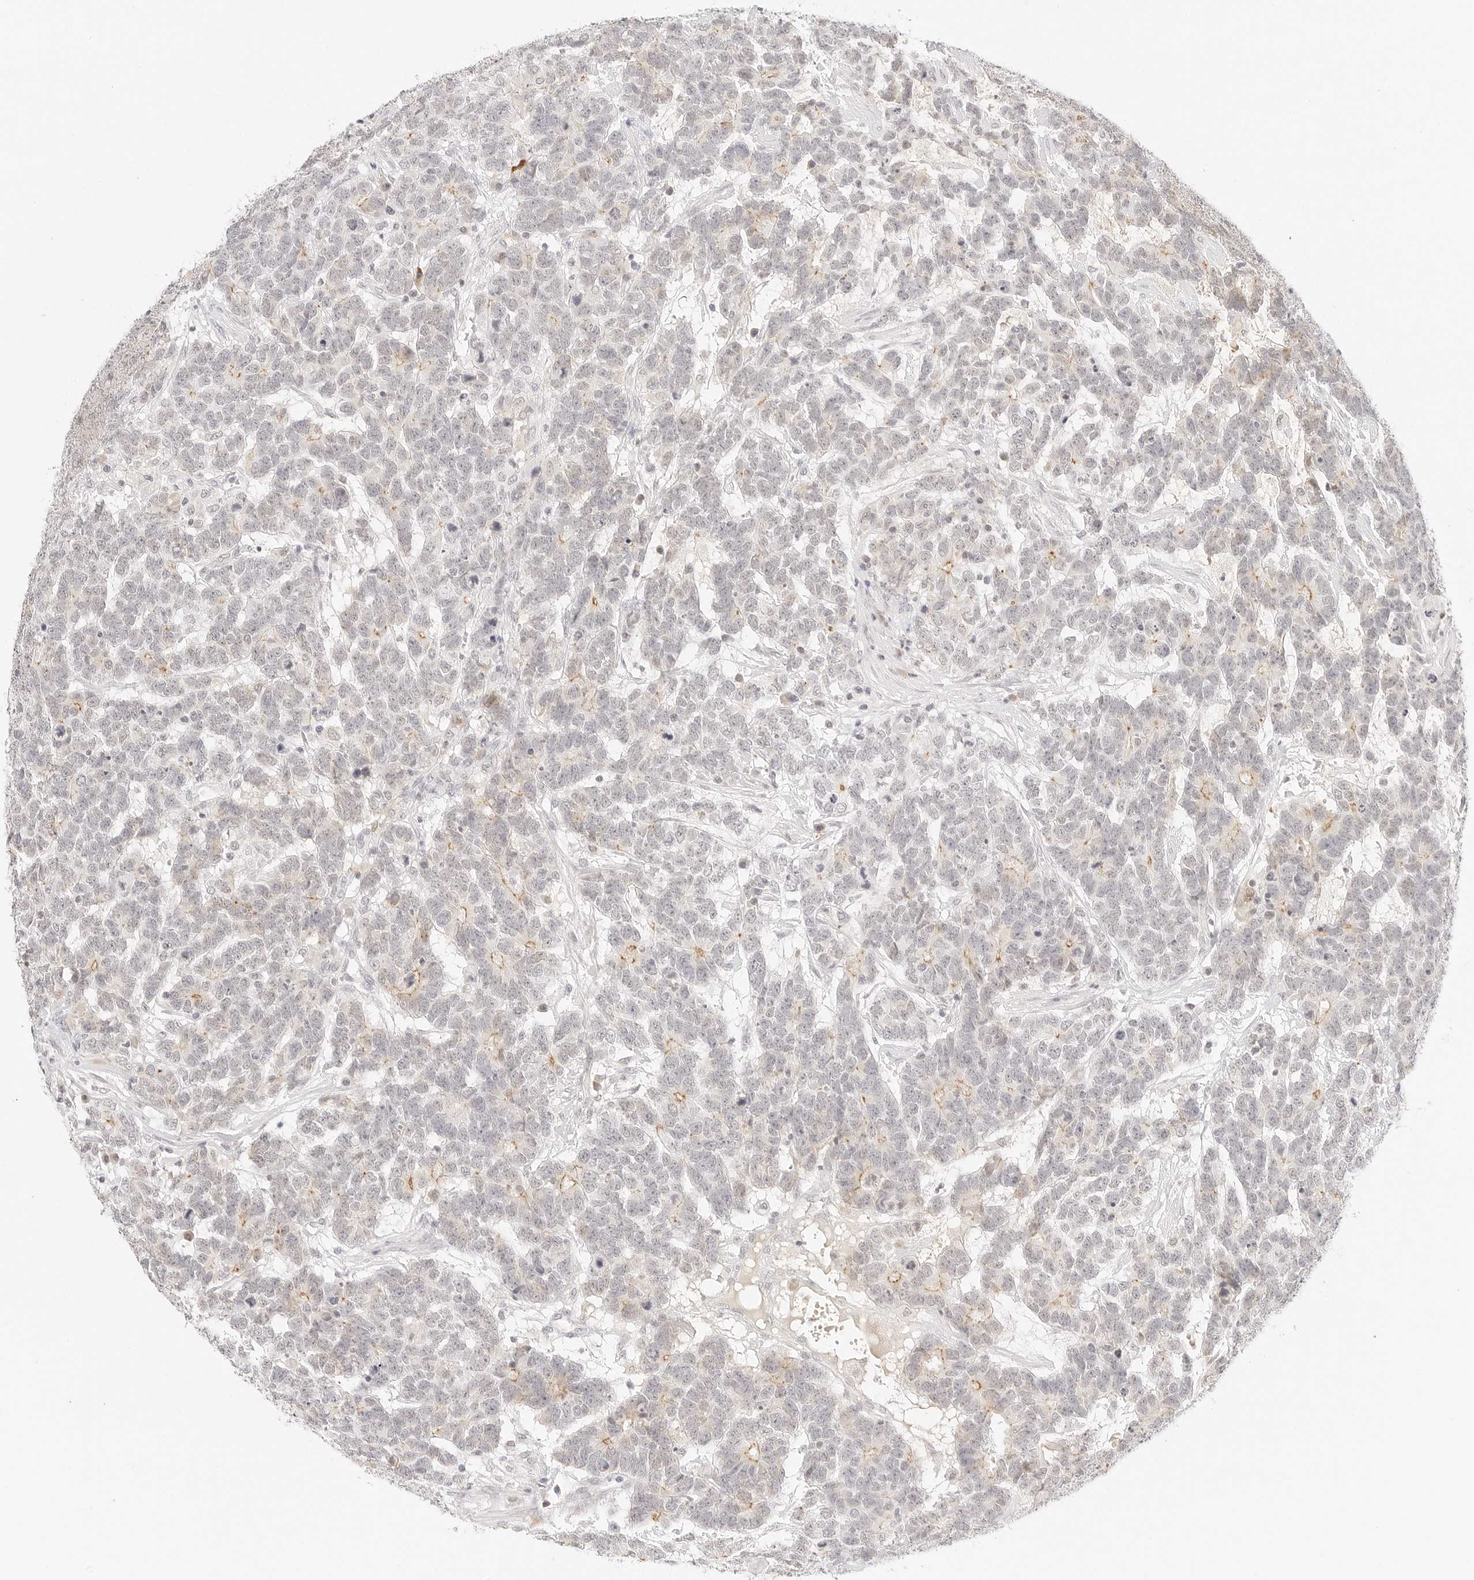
{"staining": {"intensity": "moderate", "quantity": "<25%", "location": "cytoplasmic/membranous"}, "tissue": "testis cancer", "cell_type": "Tumor cells", "image_type": "cancer", "snomed": [{"axis": "morphology", "description": "Carcinoma, Embryonal, NOS"}, {"axis": "topography", "description": "Testis"}], "caption": "Brown immunohistochemical staining in testis cancer displays moderate cytoplasmic/membranous staining in approximately <25% of tumor cells. The staining was performed using DAB, with brown indicating positive protein expression. Nuclei are stained blue with hematoxylin.", "gene": "XKR4", "patient": {"sex": "male", "age": 26}}